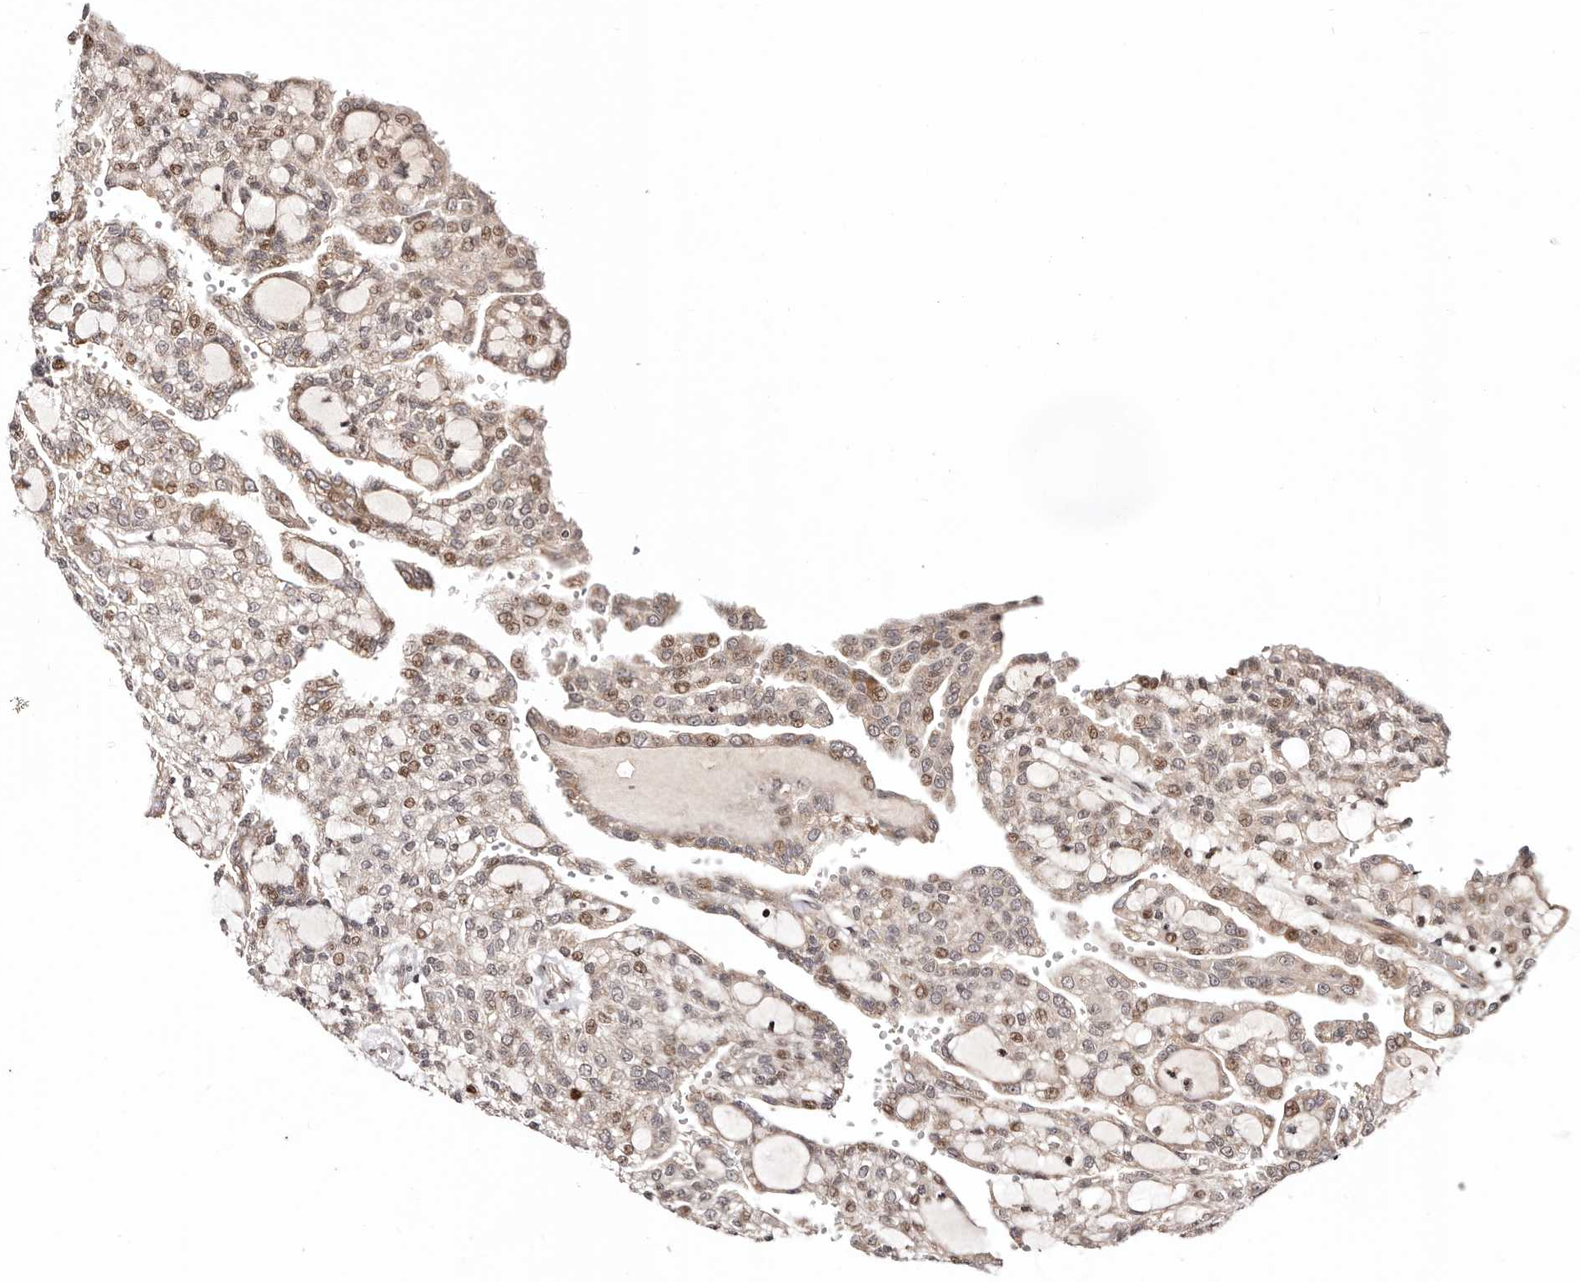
{"staining": {"intensity": "moderate", "quantity": ">75%", "location": "cytoplasmic/membranous,nuclear"}, "tissue": "renal cancer", "cell_type": "Tumor cells", "image_type": "cancer", "snomed": [{"axis": "morphology", "description": "Adenocarcinoma, NOS"}, {"axis": "topography", "description": "Kidney"}], "caption": "IHC of human renal adenocarcinoma shows medium levels of moderate cytoplasmic/membranous and nuclear staining in about >75% of tumor cells.", "gene": "HIVEP3", "patient": {"sex": "male", "age": 63}}